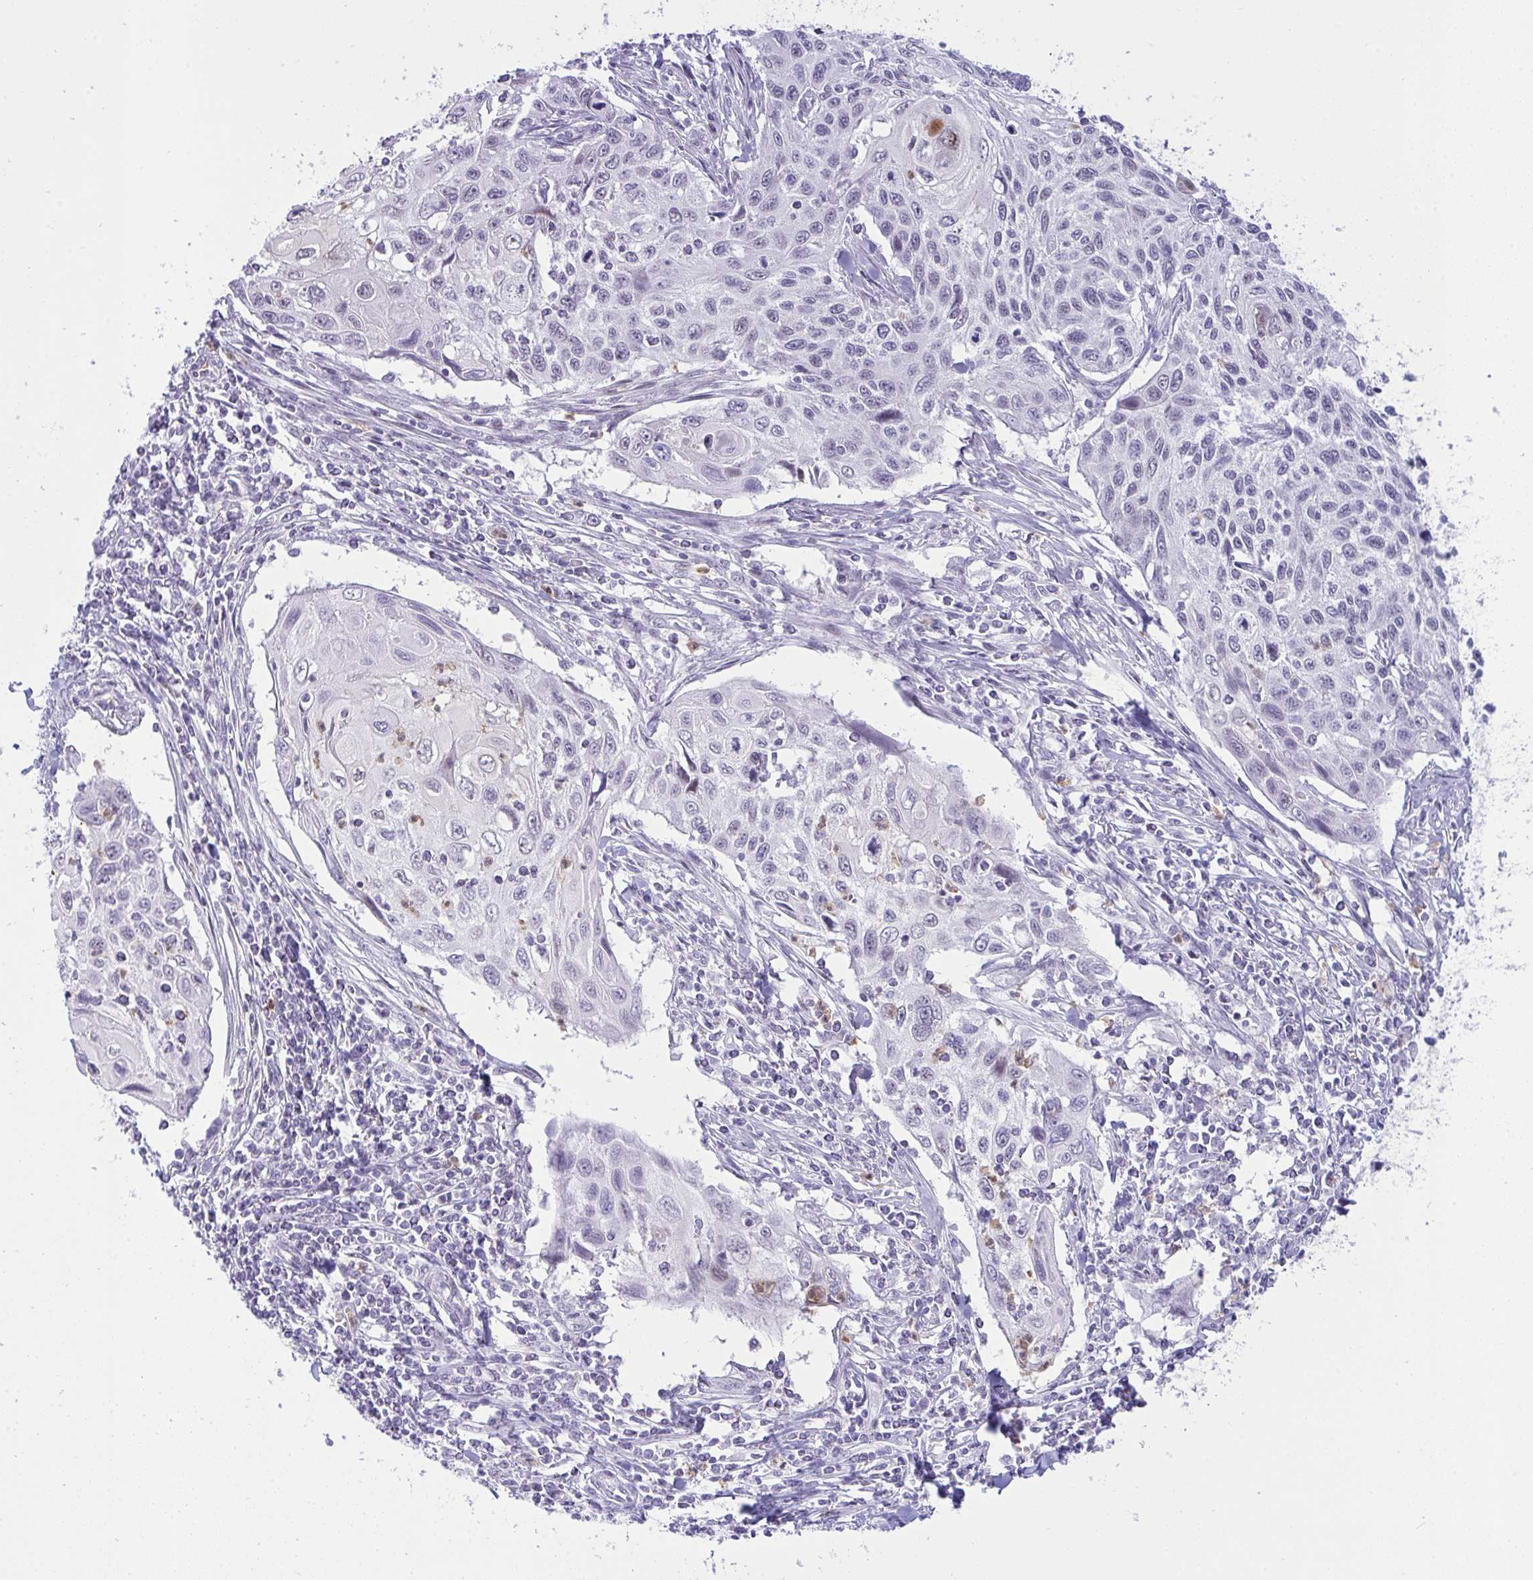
{"staining": {"intensity": "negative", "quantity": "none", "location": "none"}, "tissue": "cervical cancer", "cell_type": "Tumor cells", "image_type": "cancer", "snomed": [{"axis": "morphology", "description": "Squamous cell carcinoma, NOS"}, {"axis": "topography", "description": "Cervix"}], "caption": "Immunohistochemistry (IHC) photomicrograph of squamous cell carcinoma (cervical) stained for a protein (brown), which reveals no staining in tumor cells.", "gene": "PLA2G12B", "patient": {"sex": "female", "age": 70}}